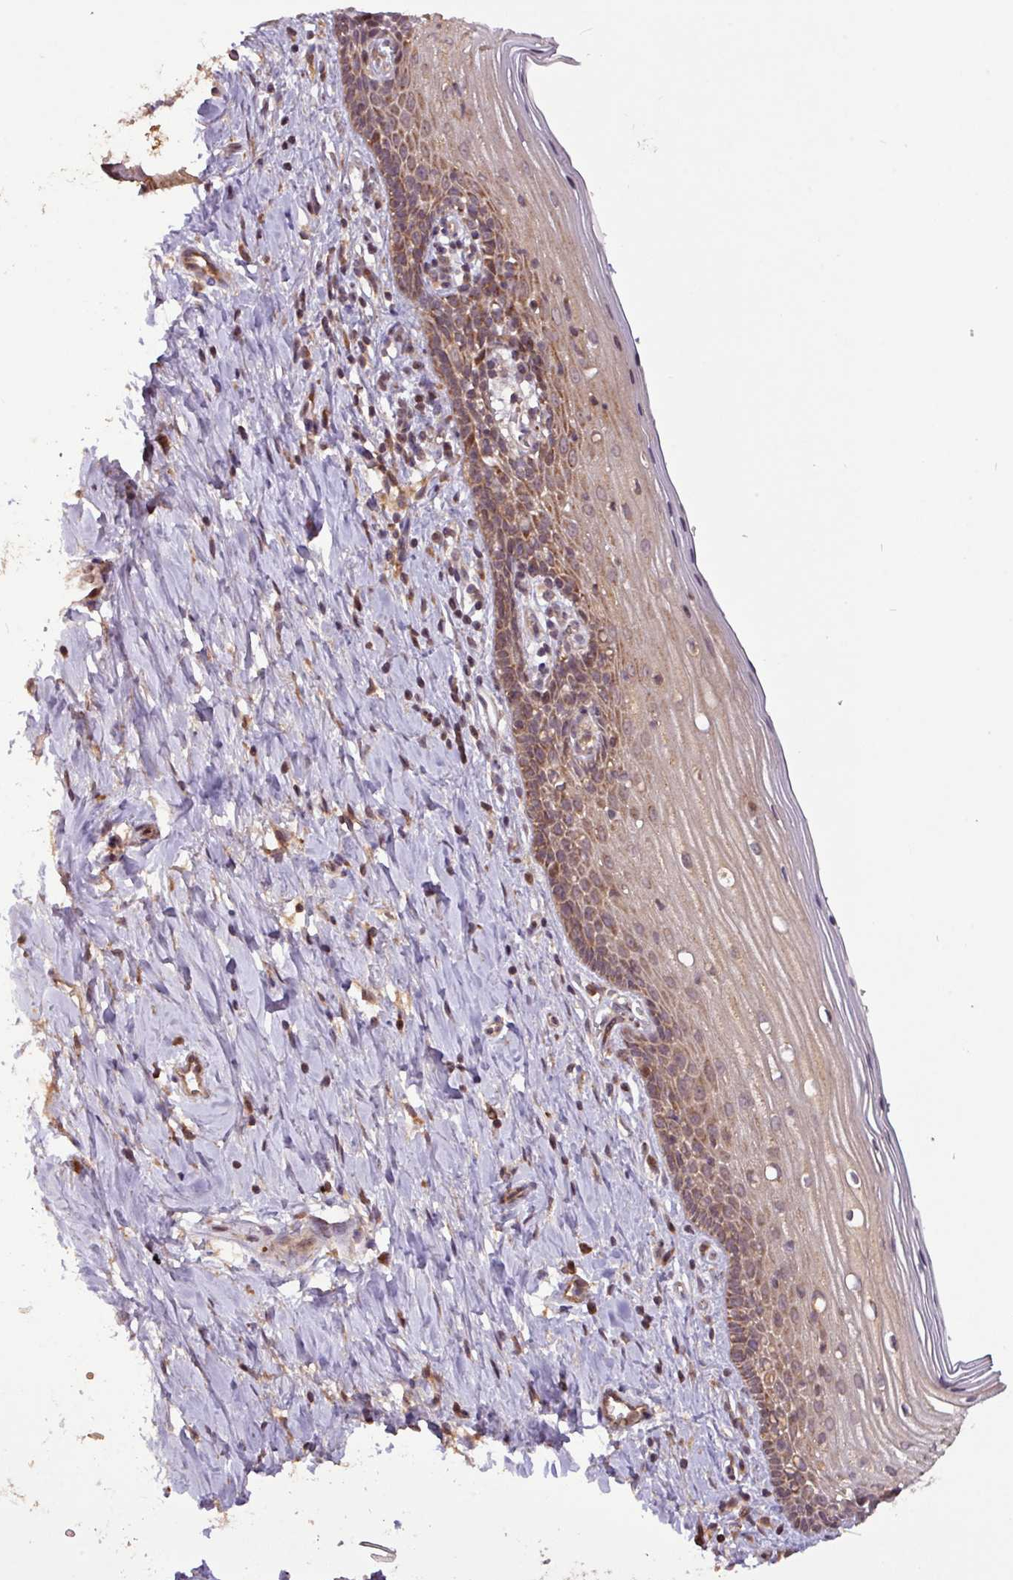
{"staining": {"intensity": "moderate", "quantity": ">75%", "location": "cytoplasmic/membranous"}, "tissue": "cervix", "cell_type": "Glandular cells", "image_type": "normal", "snomed": [{"axis": "morphology", "description": "Normal tissue, NOS"}, {"axis": "topography", "description": "Cervix"}], "caption": "Protein analysis of benign cervix demonstrates moderate cytoplasmic/membranous staining in approximately >75% of glandular cells. (Brightfield microscopy of DAB IHC at high magnification).", "gene": "YPEL1", "patient": {"sex": "female", "age": 44}}